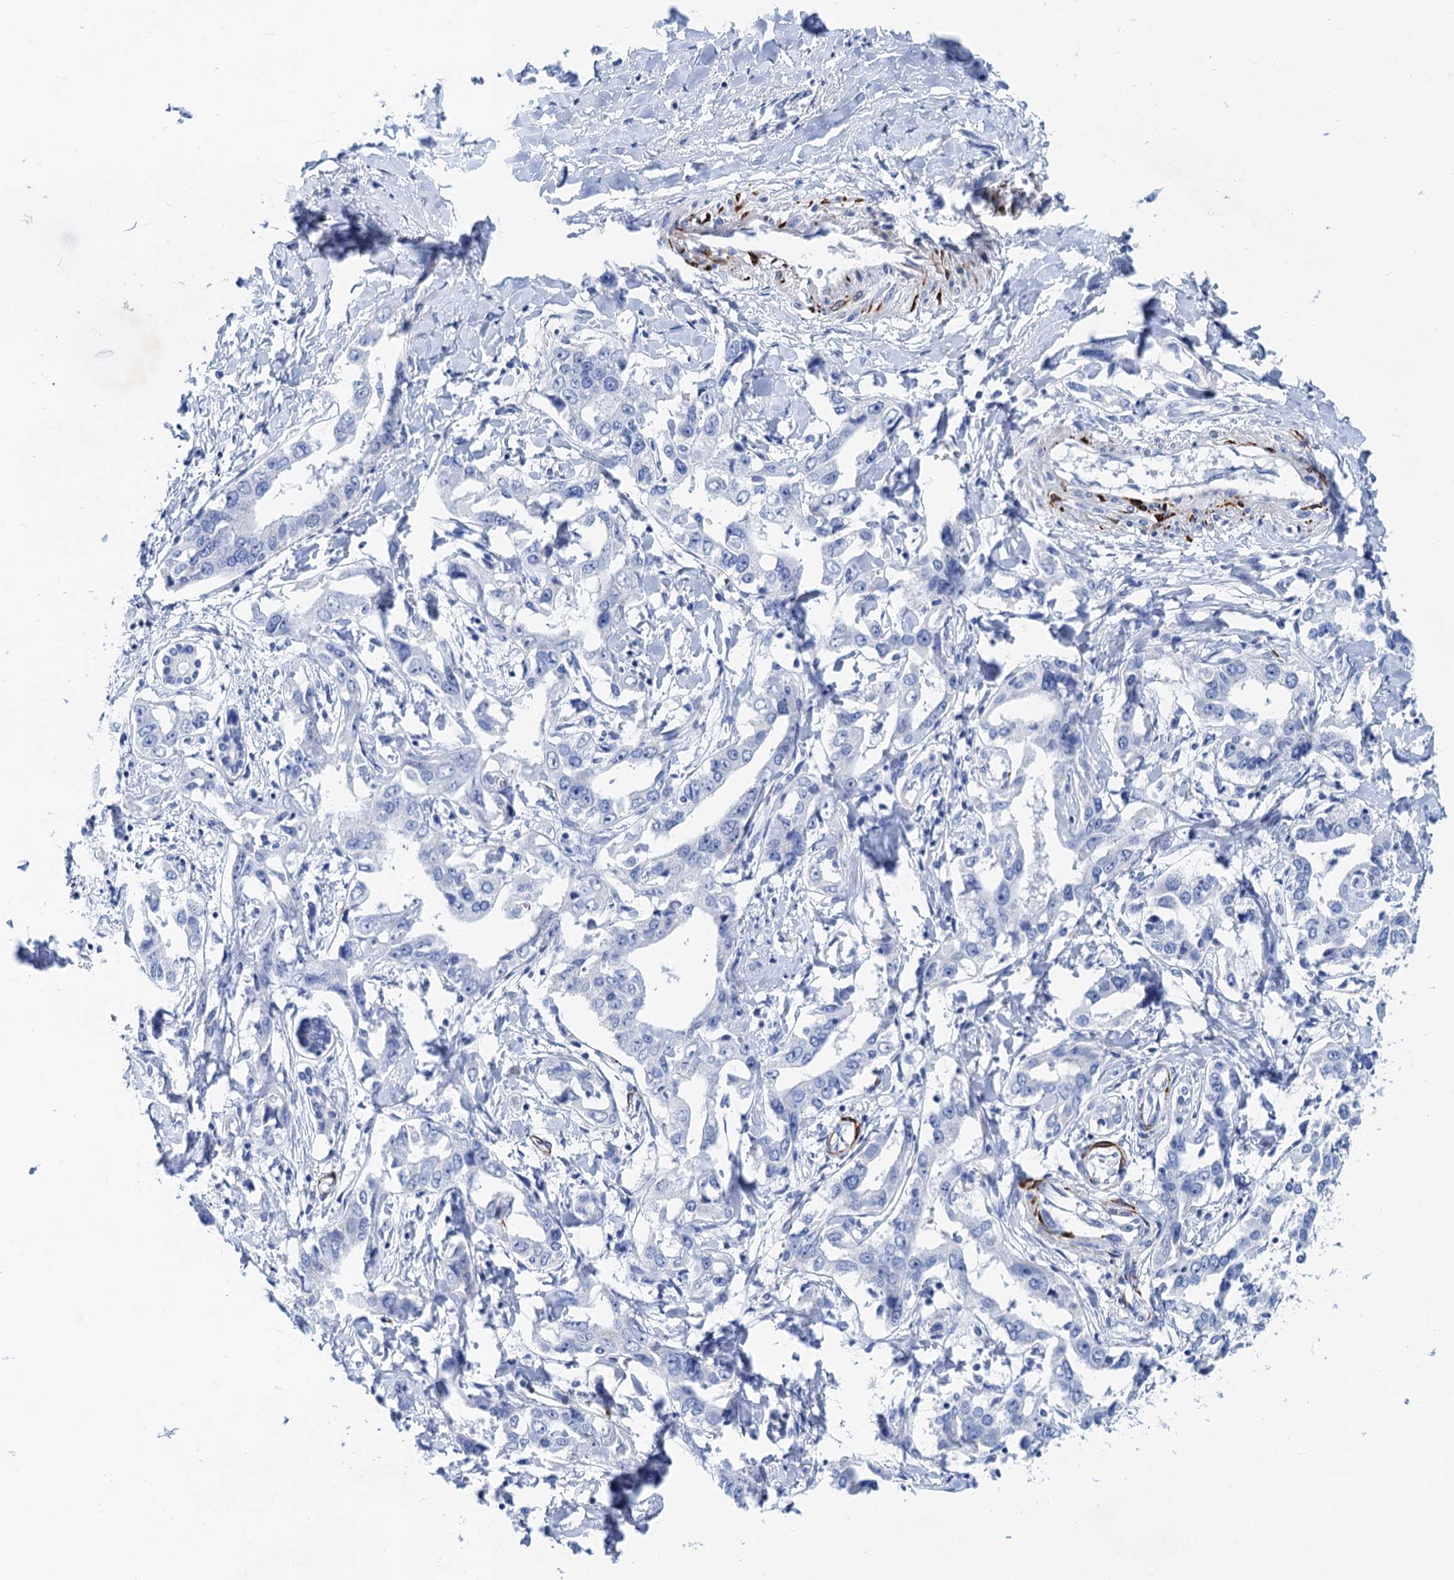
{"staining": {"intensity": "negative", "quantity": "none", "location": "none"}, "tissue": "liver cancer", "cell_type": "Tumor cells", "image_type": "cancer", "snomed": [{"axis": "morphology", "description": "Cholangiocarcinoma"}, {"axis": "topography", "description": "Liver"}], "caption": "Tumor cells show no significant protein positivity in cholangiocarcinoma (liver).", "gene": "NLRP10", "patient": {"sex": "male", "age": 59}}